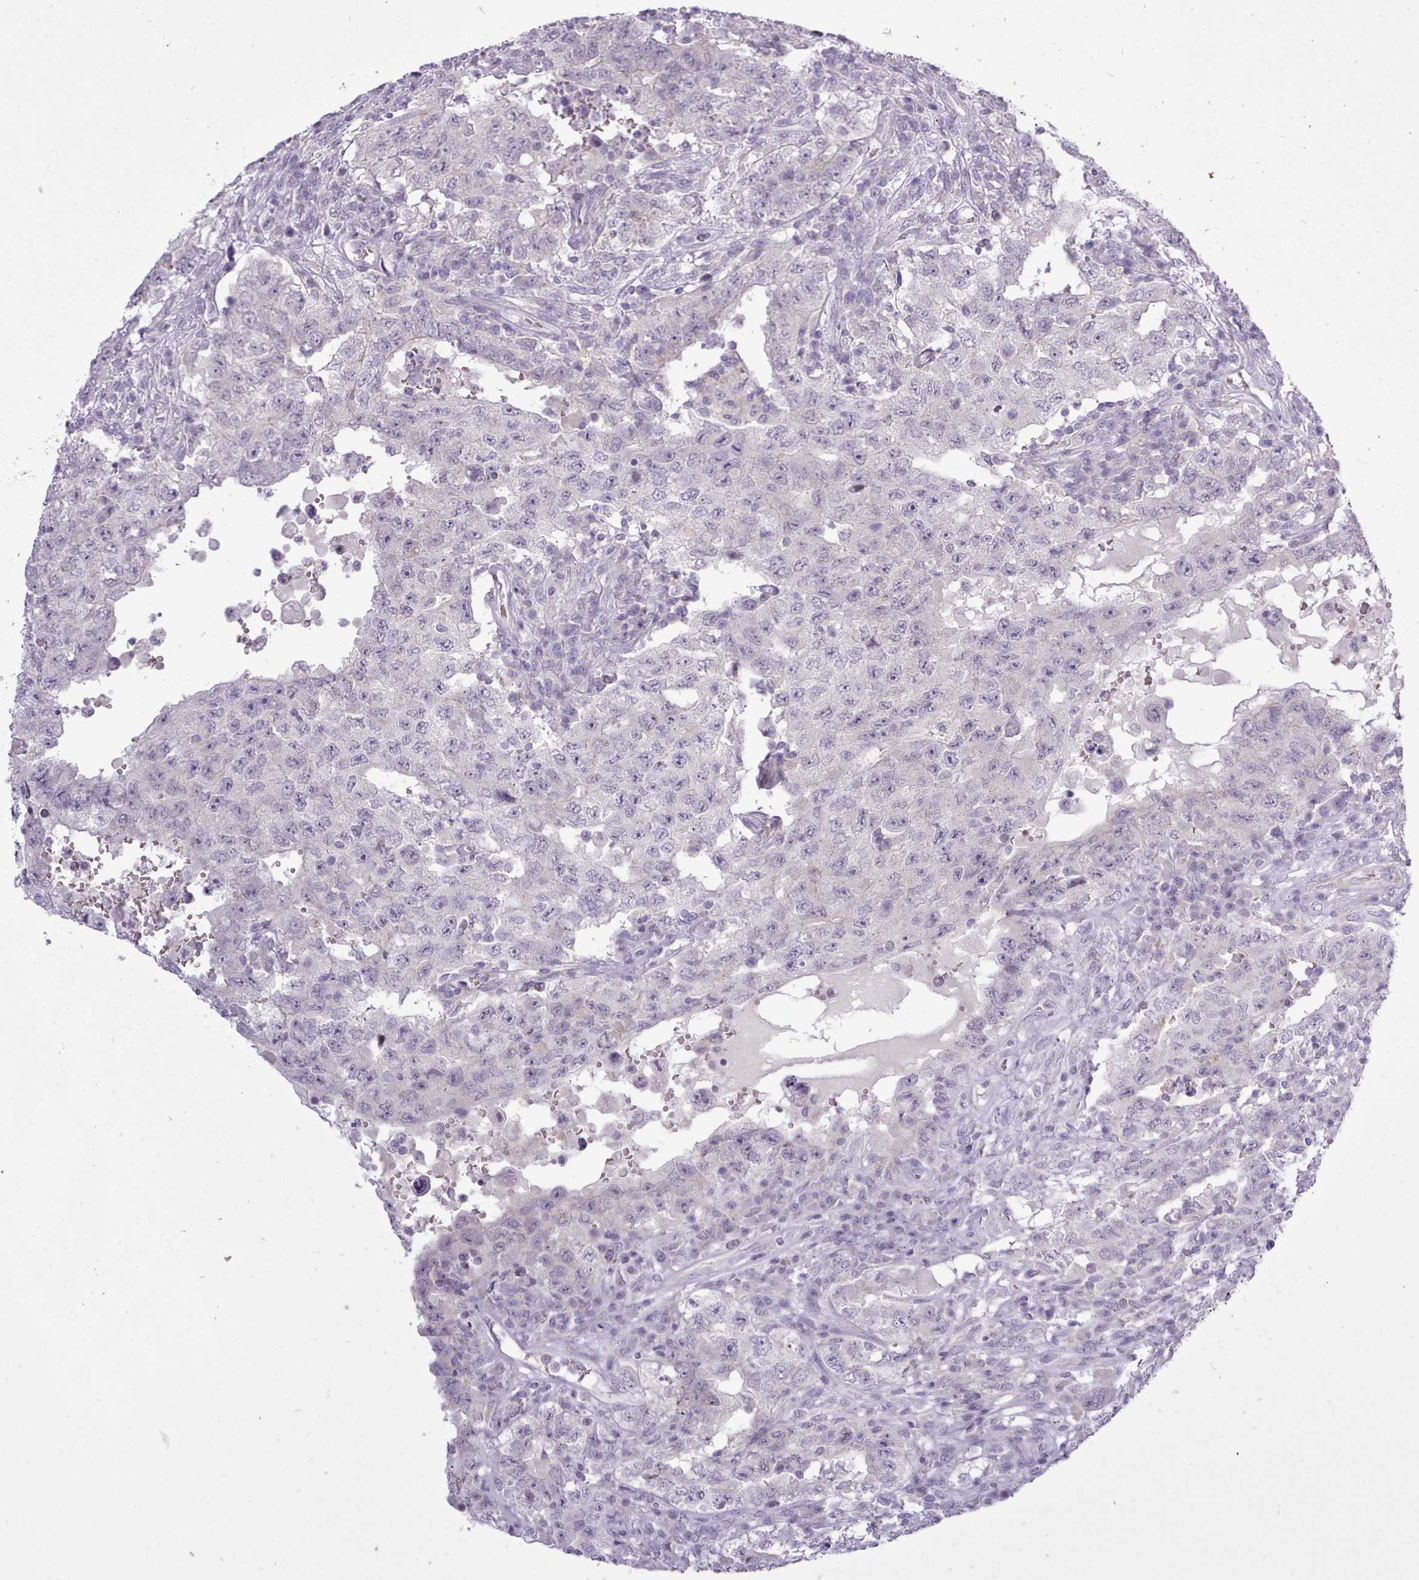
{"staining": {"intensity": "negative", "quantity": "none", "location": "none"}, "tissue": "testis cancer", "cell_type": "Tumor cells", "image_type": "cancer", "snomed": [{"axis": "morphology", "description": "Carcinoma, Embryonal, NOS"}, {"axis": "topography", "description": "Testis"}], "caption": "The micrograph shows no significant positivity in tumor cells of testis embryonal carcinoma.", "gene": "BDKRB2", "patient": {"sex": "male", "age": 26}}